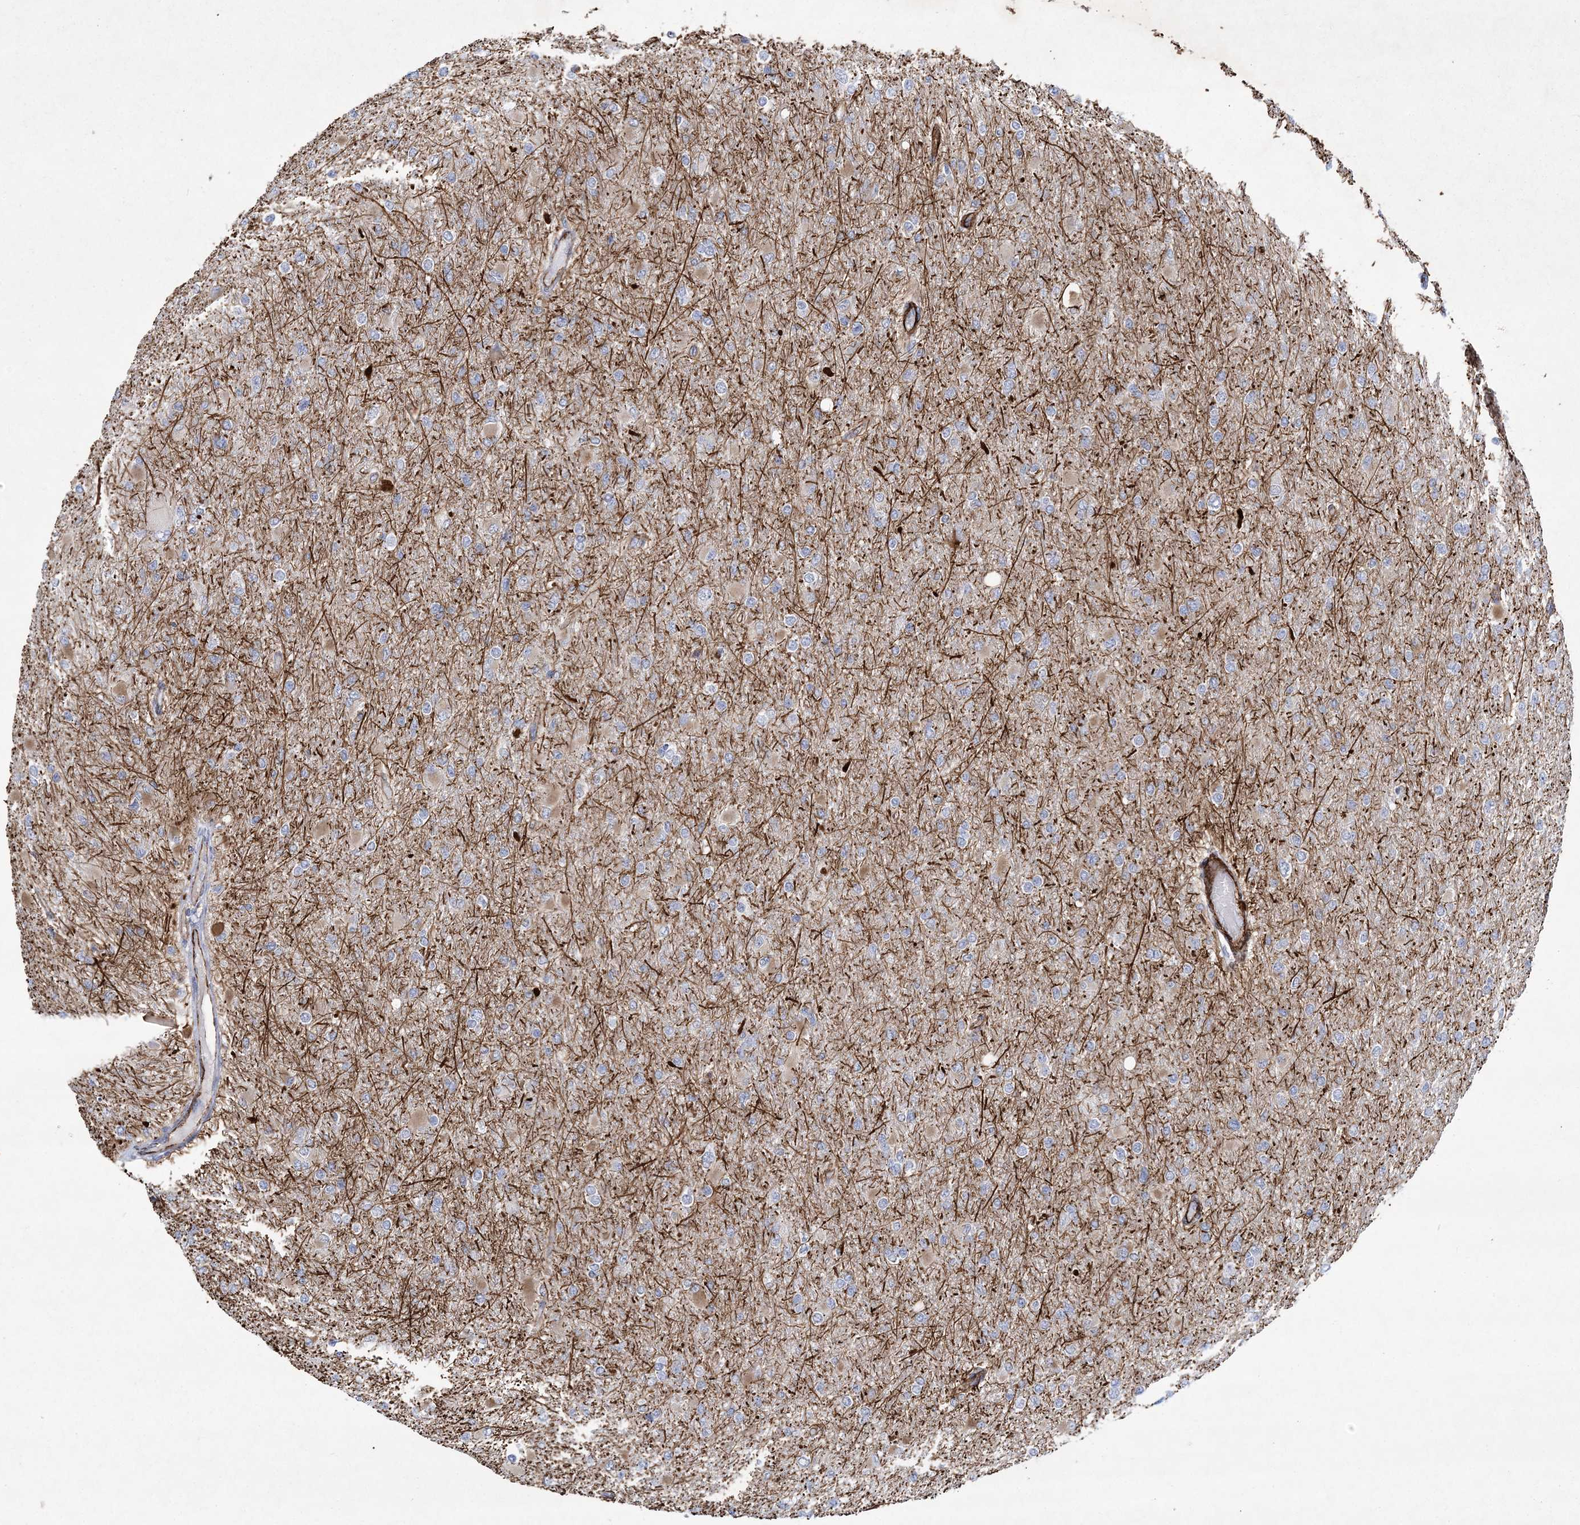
{"staining": {"intensity": "negative", "quantity": "none", "location": "none"}, "tissue": "glioma", "cell_type": "Tumor cells", "image_type": "cancer", "snomed": [{"axis": "morphology", "description": "Glioma, malignant, High grade"}, {"axis": "topography", "description": "Cerebral cortex"}], "caption": "DAB immunohistochemical staining of glioma shows no significant expression in tumor cells.", "gene": "ARSJ", "patient": {"sex": "female", "age": 36}}